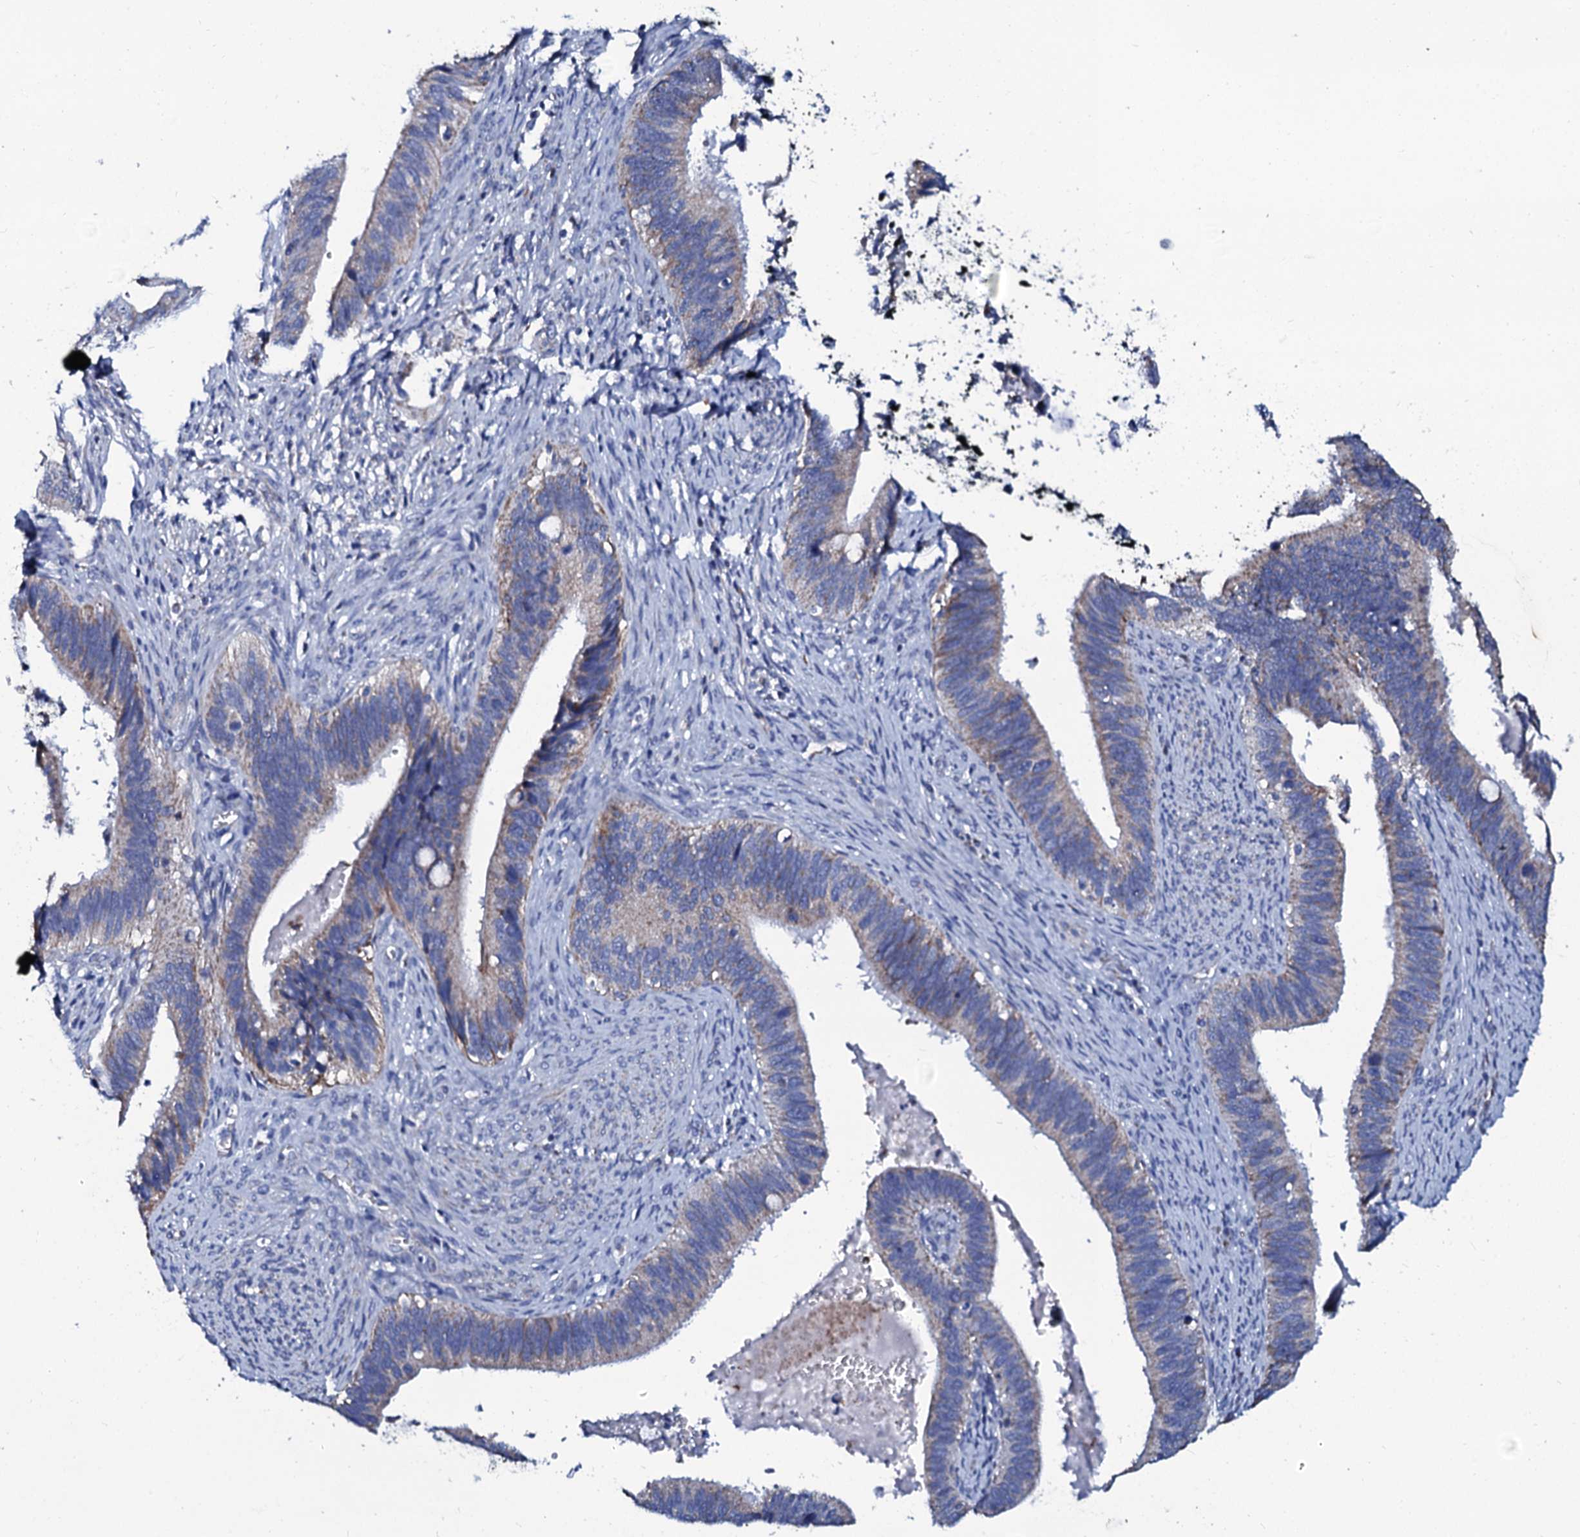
{"staining": {"intensity": "weak", "quantity": "25%-75%", "location": "cytoplasmic/membranous"}, "tissue": "cervical cancer", "cell_type": "Tumor cells", "image_type": "cancer", "snomed": [{"axis": "morphology", "description": "Adenocarcinoma, NOS"}, {"axis": "topography", "description": "Cervix"}], "caption": "High-magnification brightfield microscopy of cervical adenocarcinoma stained with DAB (3,3'-diaminobenzidine) (brown) and counterstained with hematoxylin (blue). tumor cells exhibit weak cytoplasmic/membranous positivity is seen in about25%-75% of cells. The protein of interest is shown in brown color, while the nuclei are stained blue.", "gene": "SLC37A4", "patient": {"sex": "female", "age": 42}}